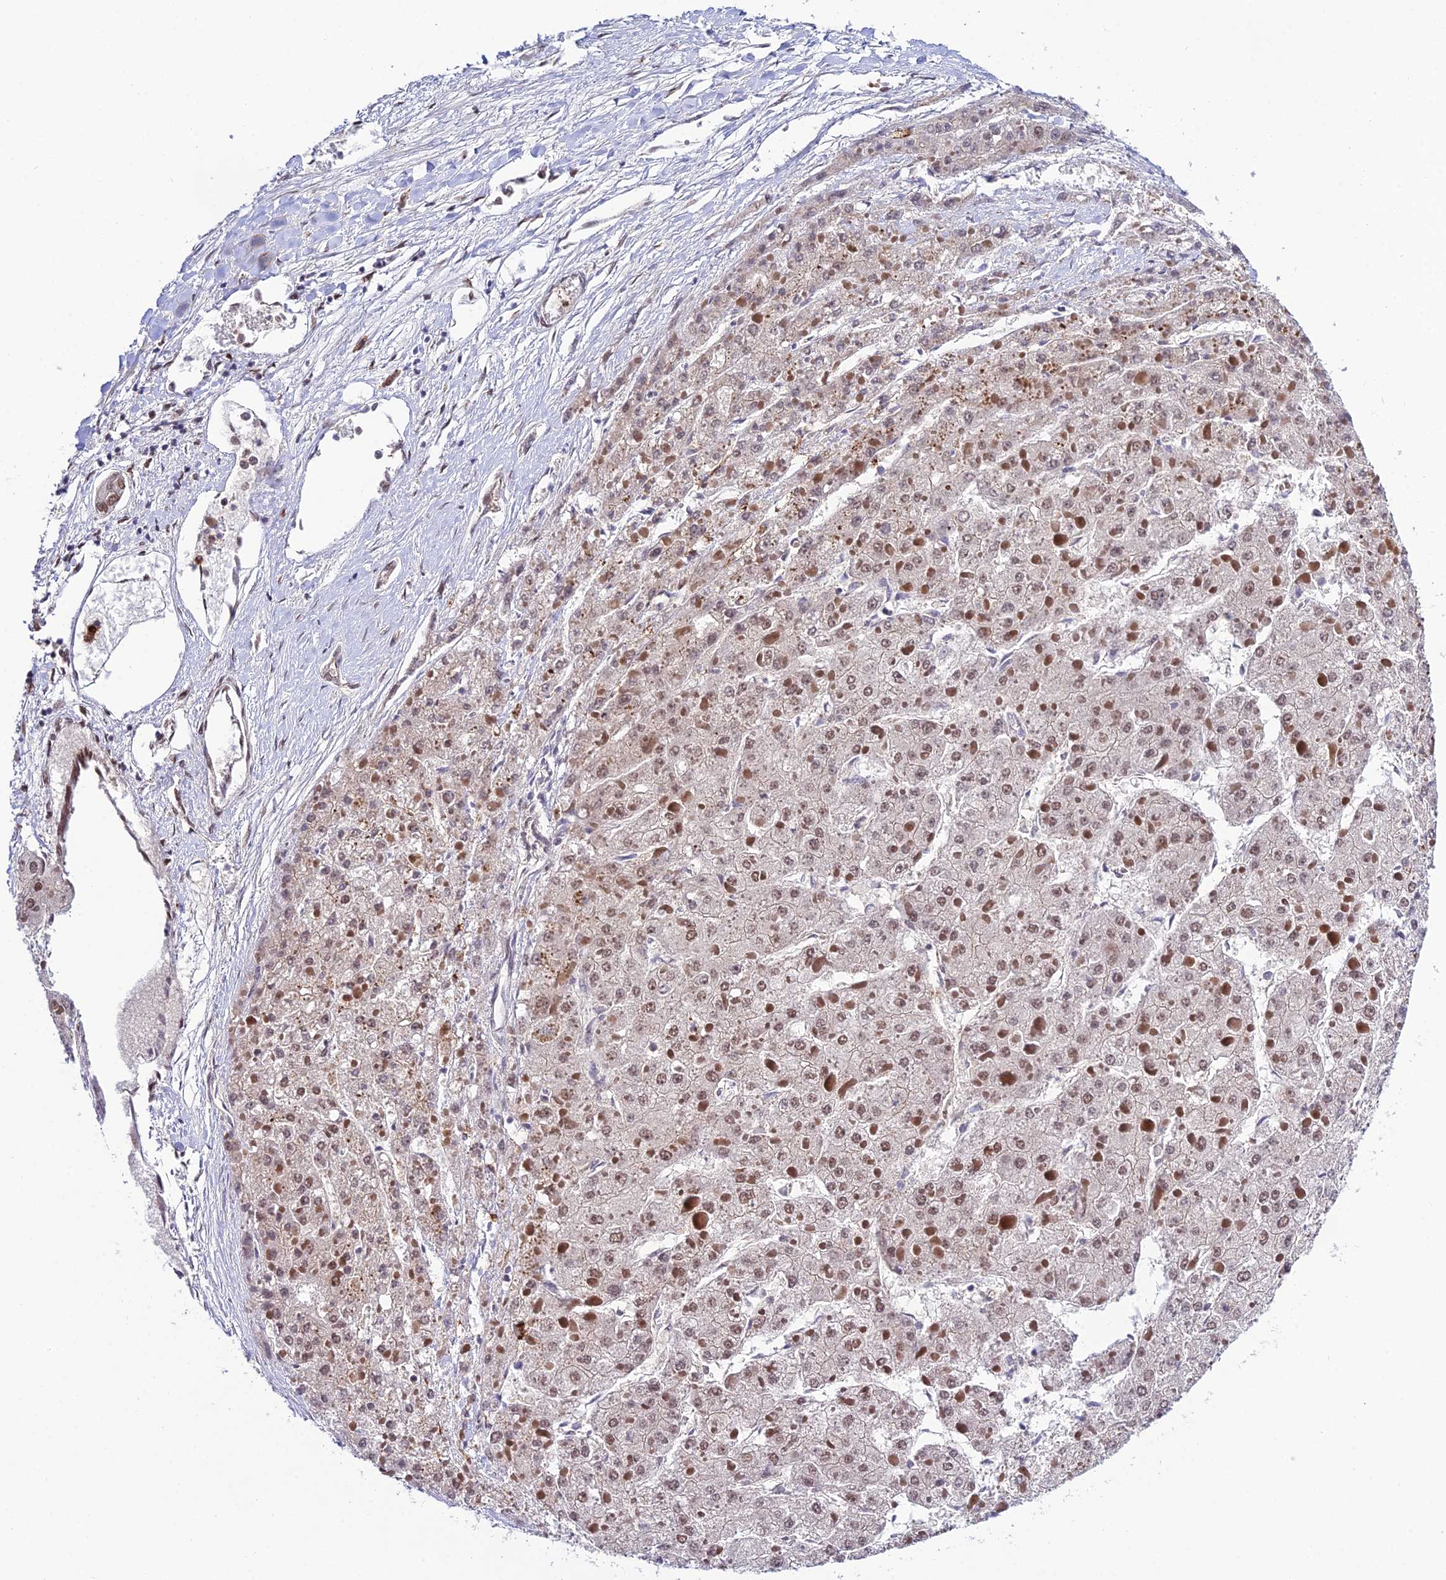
{"staining": {"intensity": "weak", "quantity": "25%-75%", "location": "nuclear"}, "tissue": "liver cancer", "cell_type": "Tumor cells", "image_type": "cancer", "snomed": [{"axis": "morphology", "description": "Carcinoma, Hepatocellular, NOS"}, {"axis": "topography", "description": "Liver"}], "caption": "Protein staining of liver hepatocellular carcinoma tissue shows weak nuclear staining in approximately 25%-75% of tumor cells. Immunohistochemistry stains the protein of interest in brown and the nuclei are stained blue.", "gene": "SYT15", "patient": {"sex": "female", "age": 73}}